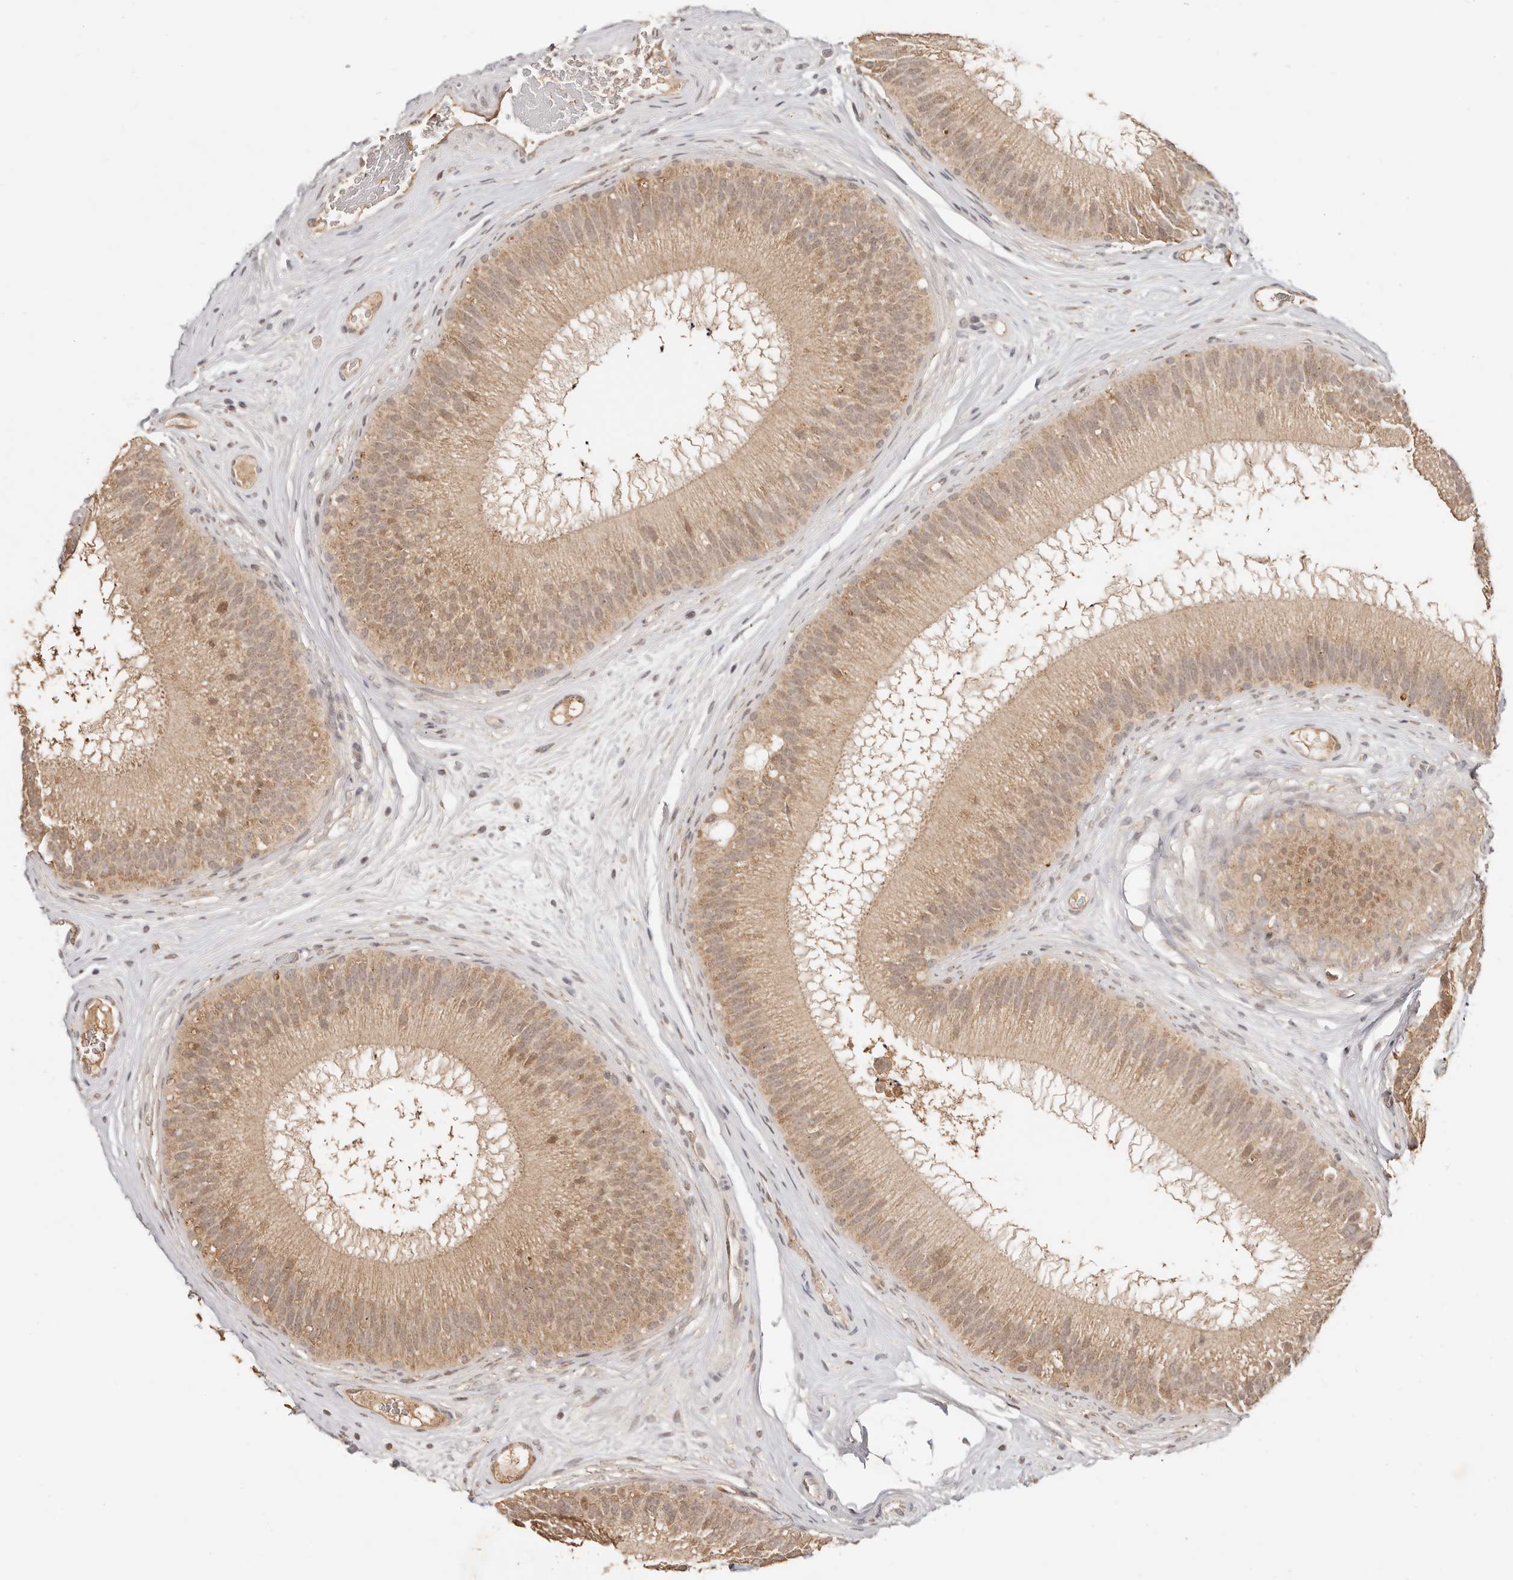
{"staining": {"intensity": "moderate", "quantity": ">75%", "location": "cytoplasmic/membranous"}, "tissue": "epididymis", "cell_type": "Glandular cells", "image_type": "normal", "snomed": [{"axis": "morphology", "description": "Normal tissue, NOS"}, {"axis": "topography", "description": "Epididymis"}], "caption": "Moderate cytoplasmic/membranous staining is seen in approximately >75% of glandular cells in normal epididymis.", "gene": "SEC14L1", "patient": {"sex": "male", "age": 45}}